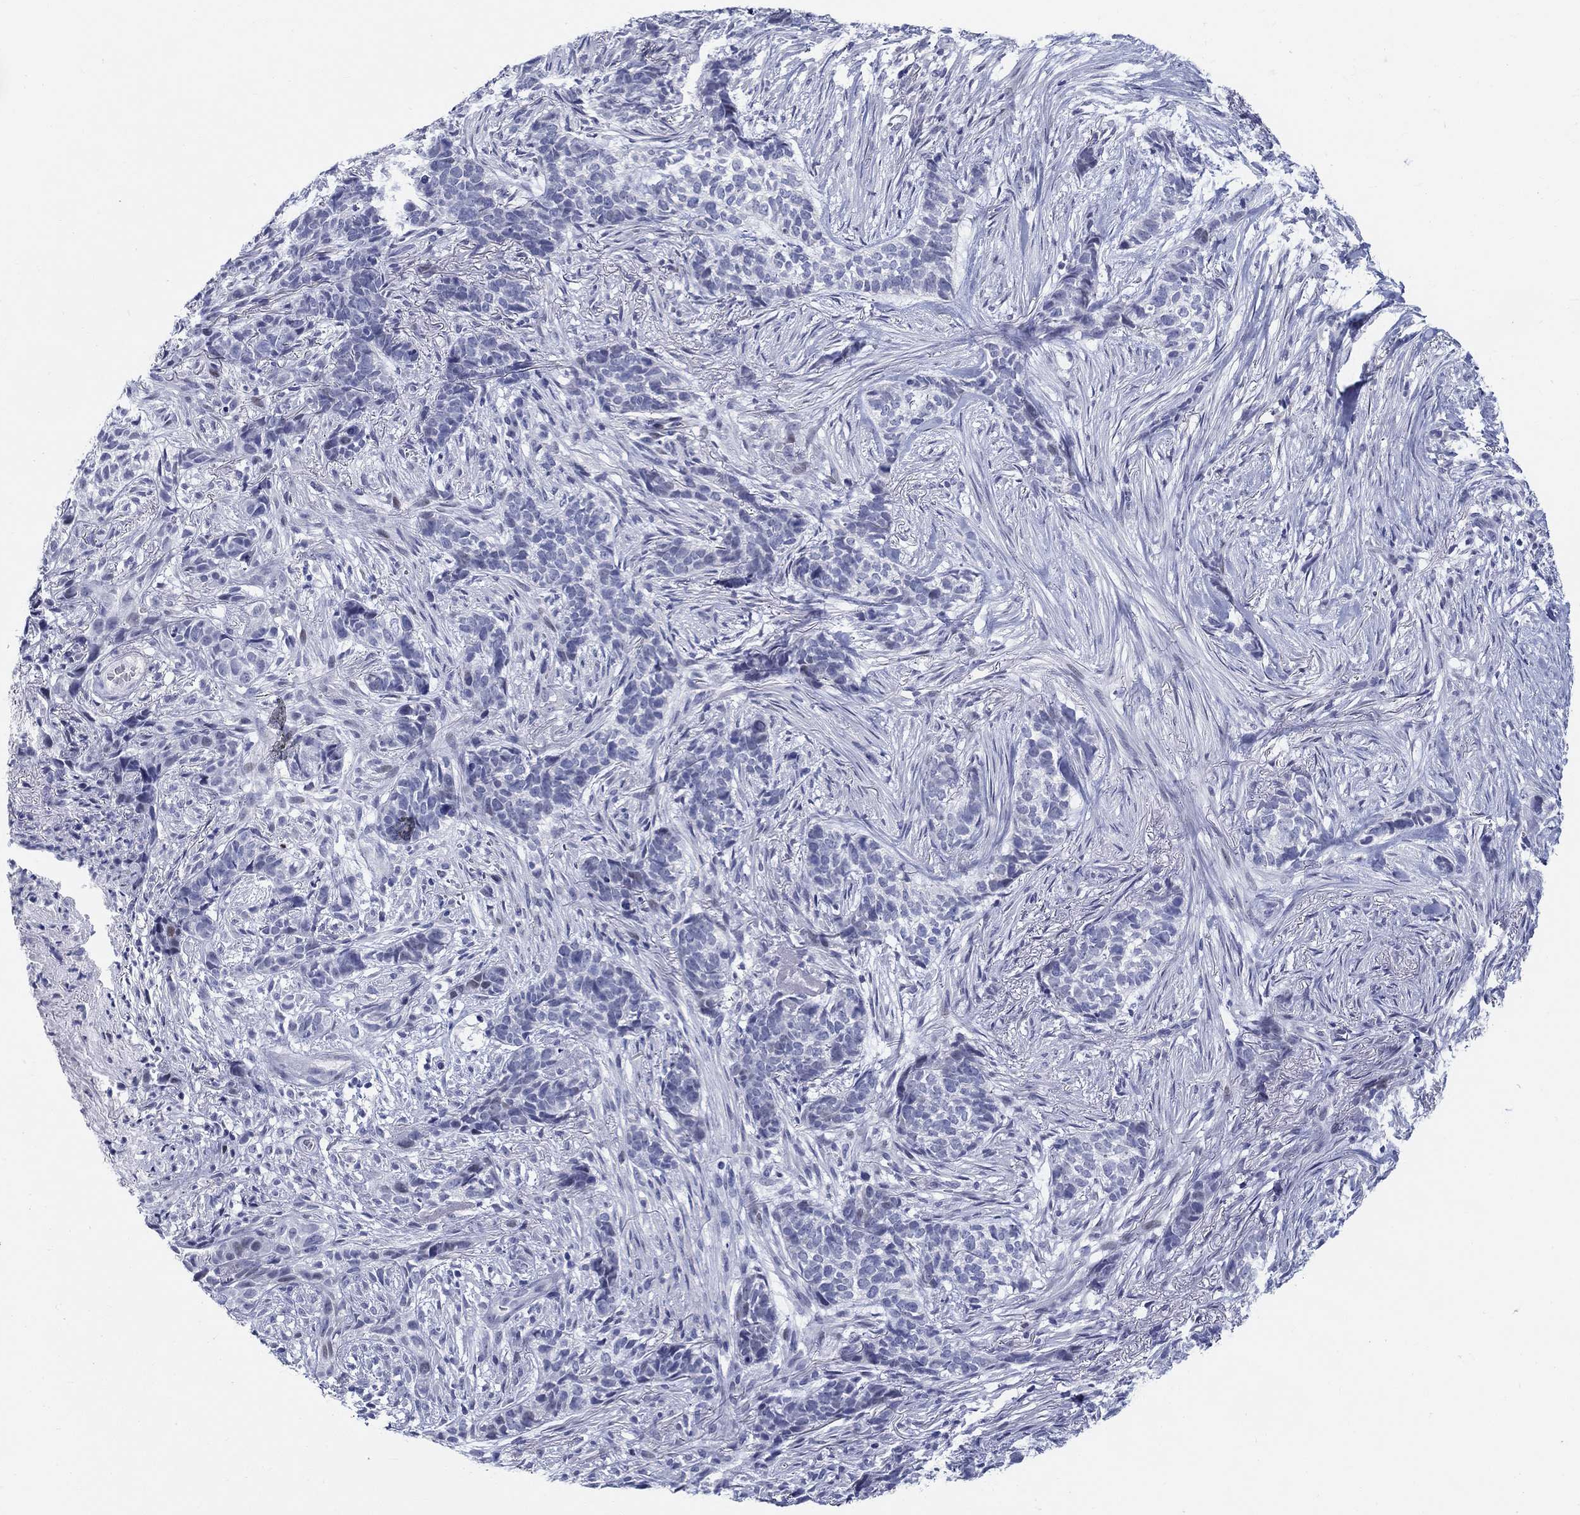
{"staining": {"intensity": "negative", "quantity": "none", "location": "none"}, "tissue": "skin cancer", "cell_type": "Tumor cells", "image_type": "cancer", "snomed": [{"axis": "morphology", "description": "Basal cell carcinoma"}, {"axis": "topography", "description": "Skin"}], "caption": "IHC photomicrograph of skin basal cell carcinoma stained for a protein (brown), which exhibits no expression in tumor cells.", "gene": "CRYGS", "patient": {"sex": "female", "age": 69}}